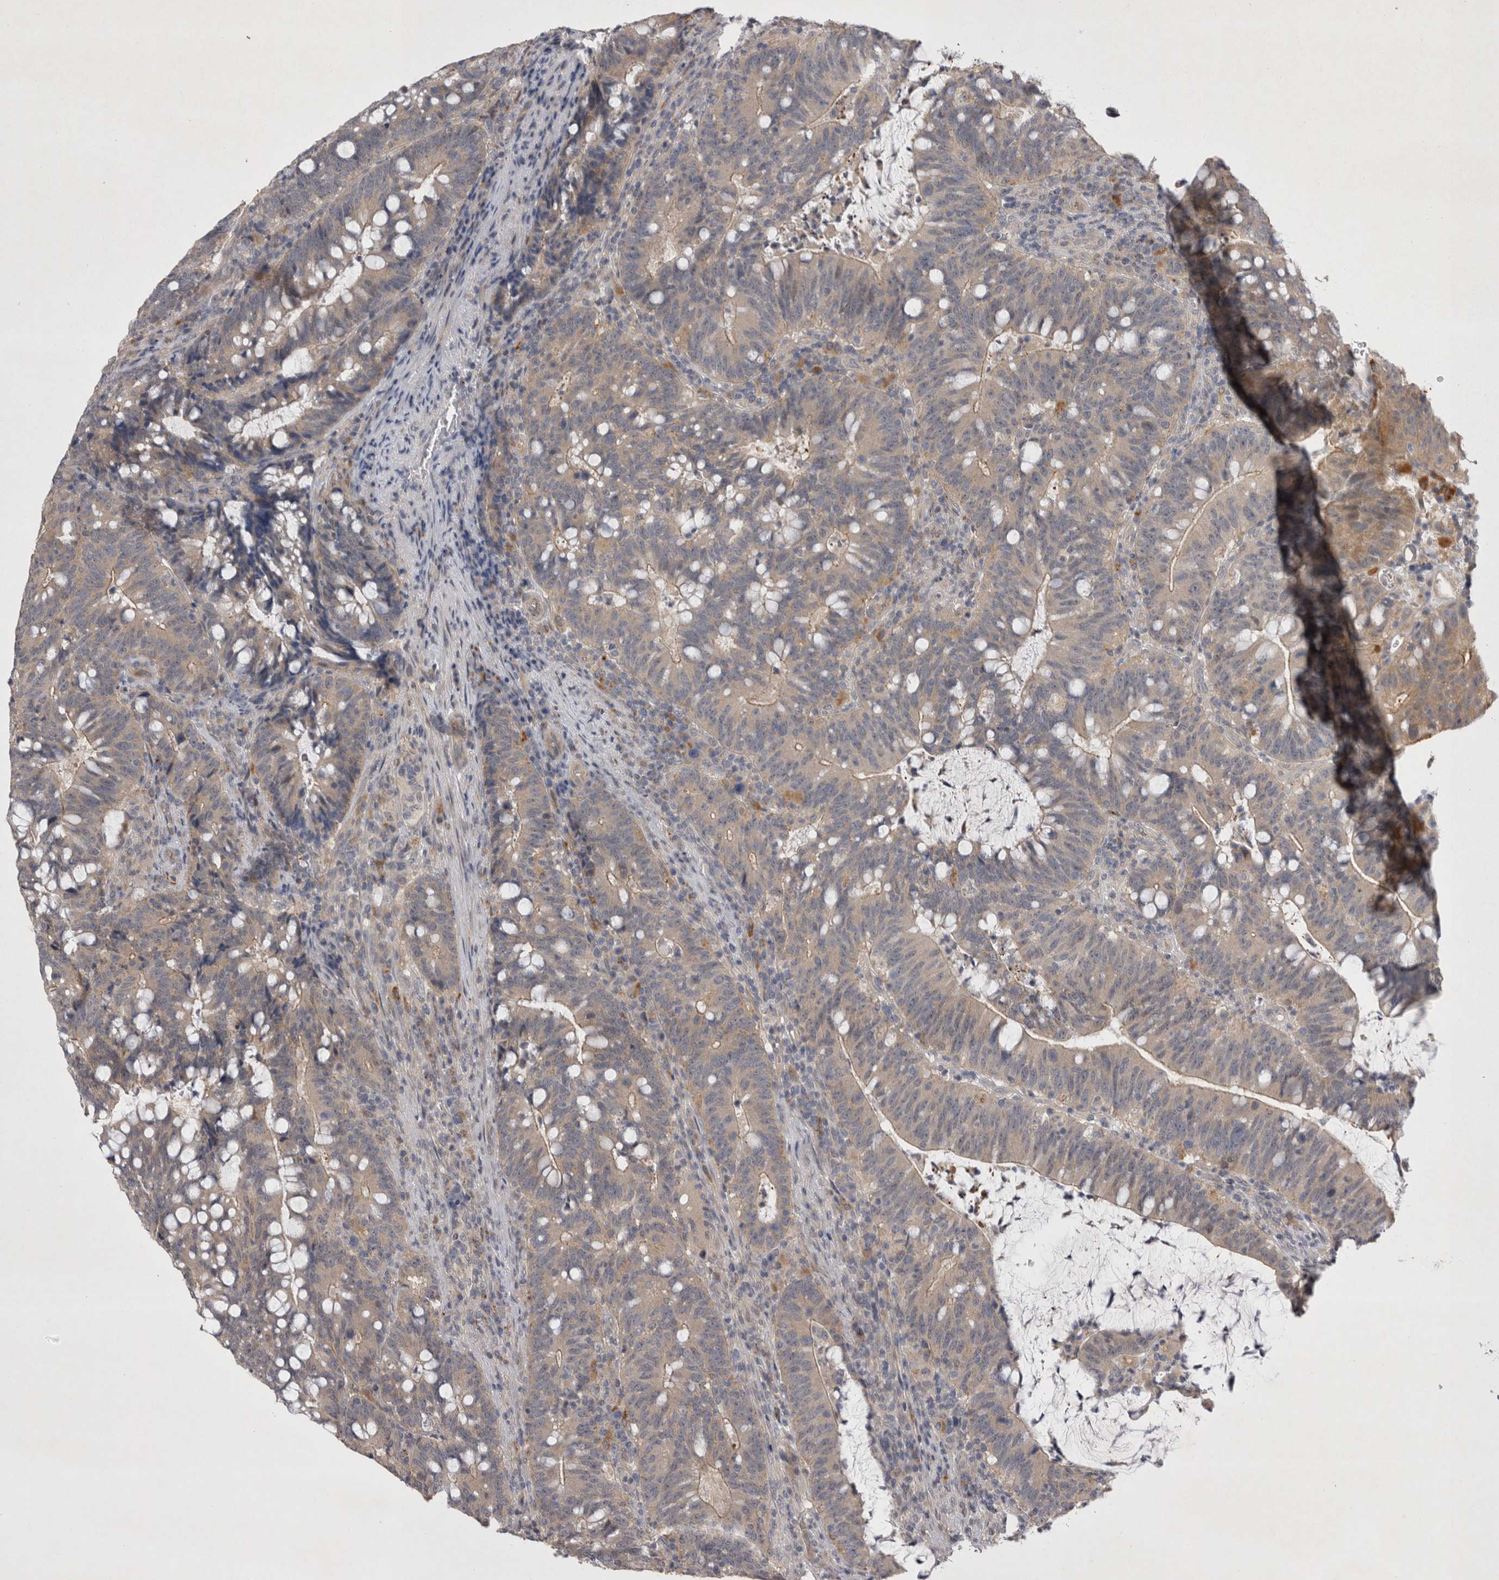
{"staining": {"intensity": "weak", "quantity": ">75%", "location": "cytoplasmic/membranous"}, "tissue": "colorectal cancer", "cell_type": "Tumor cells", "image_type": "cancer", "snomed": [{"axis": "morphology", "description": "Adenocarcinoma, NOS"}, {"axis": "topography", "description": "Colon"}], "caption": "Colorectal adenocarcinoma tissue demonstrates weak cytoplasmic/membranous expression in about >75% of tumor cells, visualized by immunohistochemistry.", "gene": "CTBS", "patient": {"sex": "female", "age": 66}}